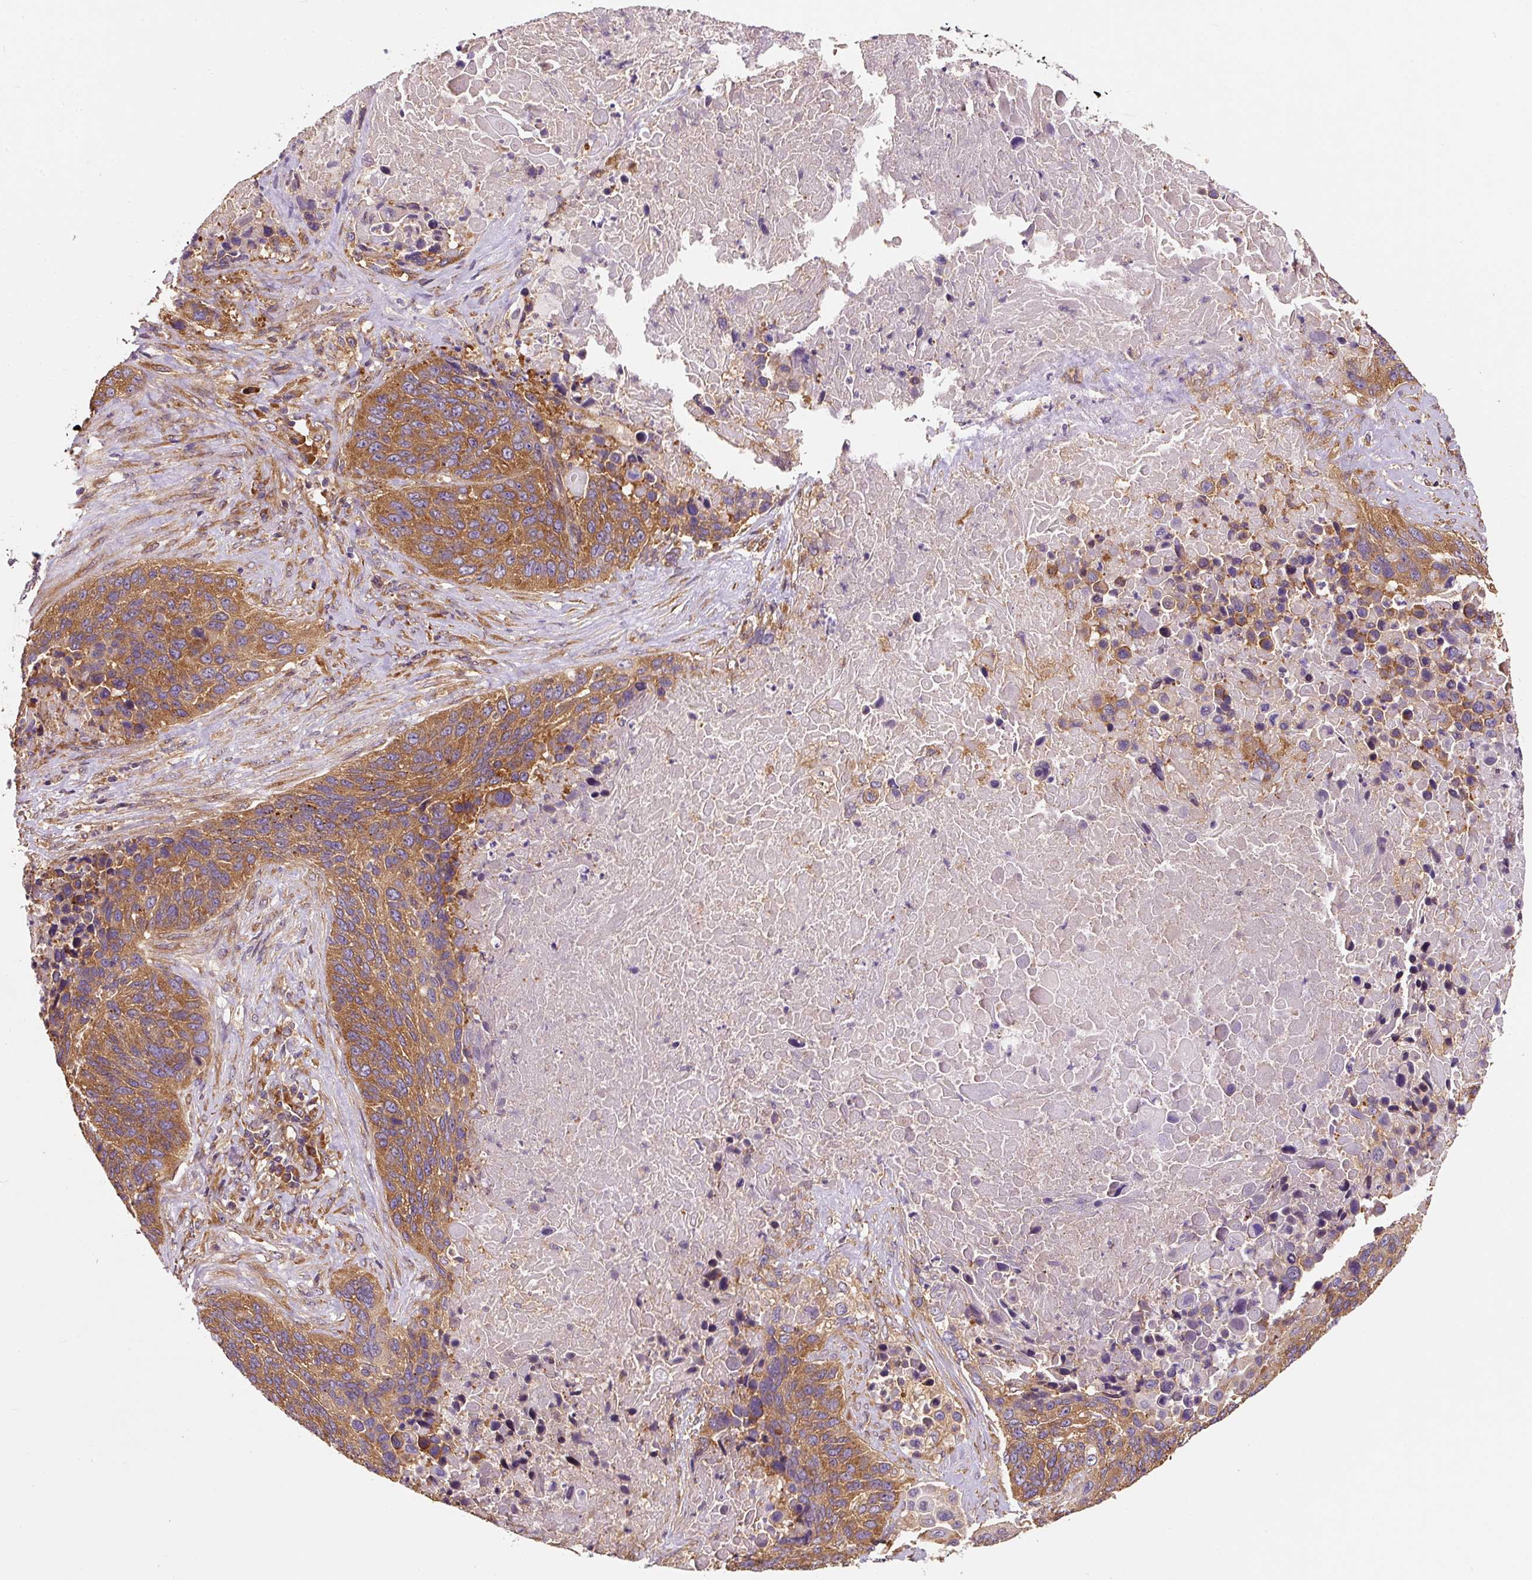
{"staining": {"intensity": "moderate", "quantity": ">75%", "location": "cytoplasmic/membranous"}, "tissue": "lung cancer", "cell_type": "Tumor cells", "image_type": "cancer", "snomed": [{"axis": "morphology", "description": "Squamous cell carcinoma, NOS"}, {"axis": "topography", "description": "Lung"}], "caption": "Lung cancer (squamous cell carcinoma) stained for a protein (brown) displays moderate cytoplasmic/membranous positive positivity in approximately >75% of tumor cells.", "gene": "EIF2S2", "patient": {"sex": "male", "age": 66}}